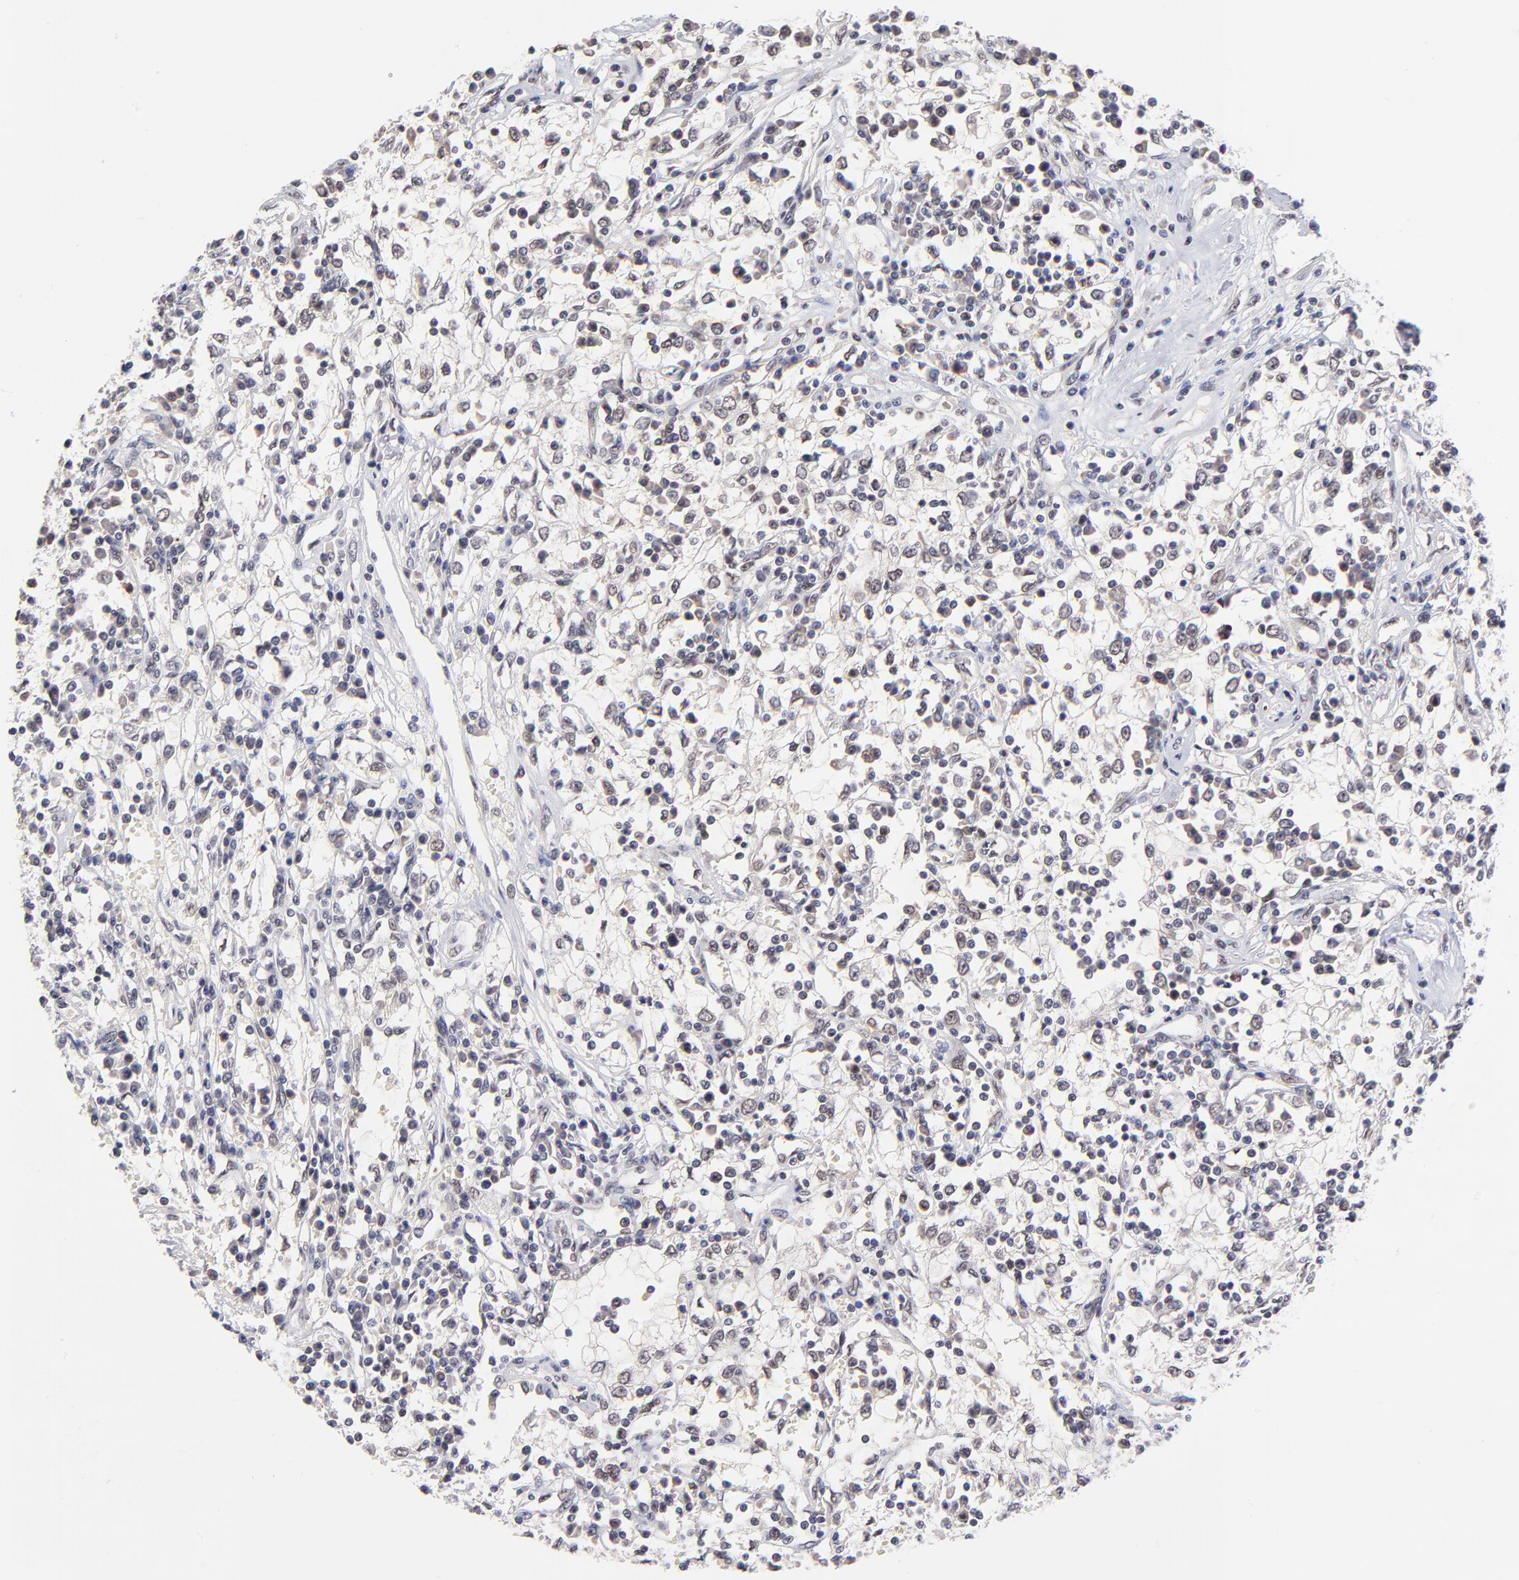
{"staining": {"intensity": "negative", "quantity": "none", "location": "none"}, "tissue": "renal cancer", "cell_type": "Tumor cells", "image_type": "cancer", "snomed": [{"axis": "morphology", "description": "Adenocarcinoma, NOS"}, {"axis": "topography", "description": "Kidney"}], "caption": "The image reveals no significant staining in tumor cells of renal cancer. Brightfield microscopy of immunohistochemistry (IHC) stained with DAB (3,3'-diaminobenzidine) (brown) and hematoxylin (blue), captured at high magnification.", "gene": "UBE2E3", "patient": {"sex": "male", "age": 82}}